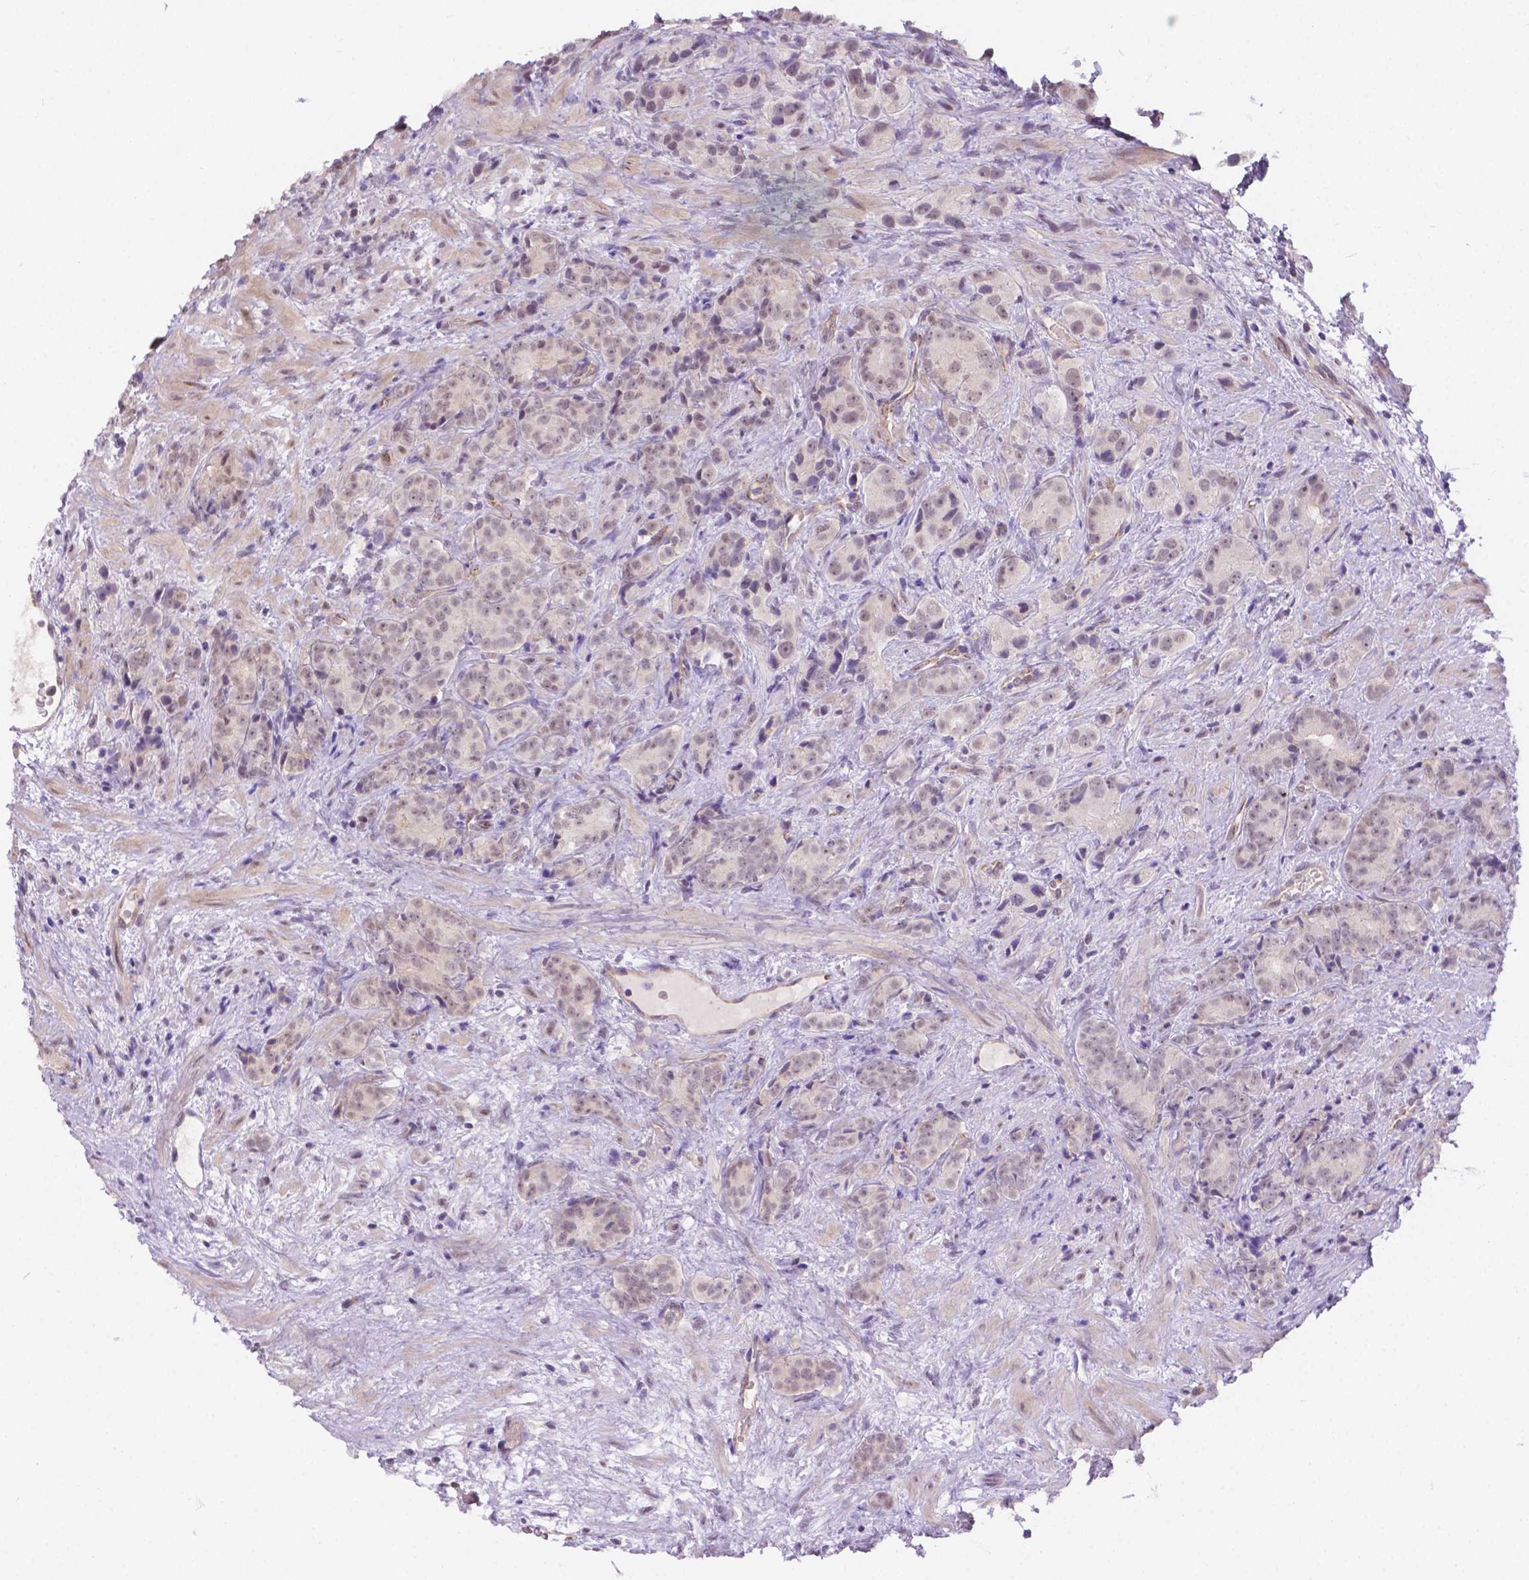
{"staining": {"intensity": "negative", "quantity": "none", "location": "none"}, "tissue": "prostate cancer", "cell_type": "Tumor cells", "image_type": "cancer", "snomed": [{"axis": "morphology", "description": "Adenocarcinoma, High grade"}, {"axis": "topography", "description": "Prostate"}], "caption": "Tumor cells are negative for brown protein staining in adenocarcinoma (high-grade) (prostate).", "gene": "NXPE2", "patient": {"sex": "male", "age": 90}}